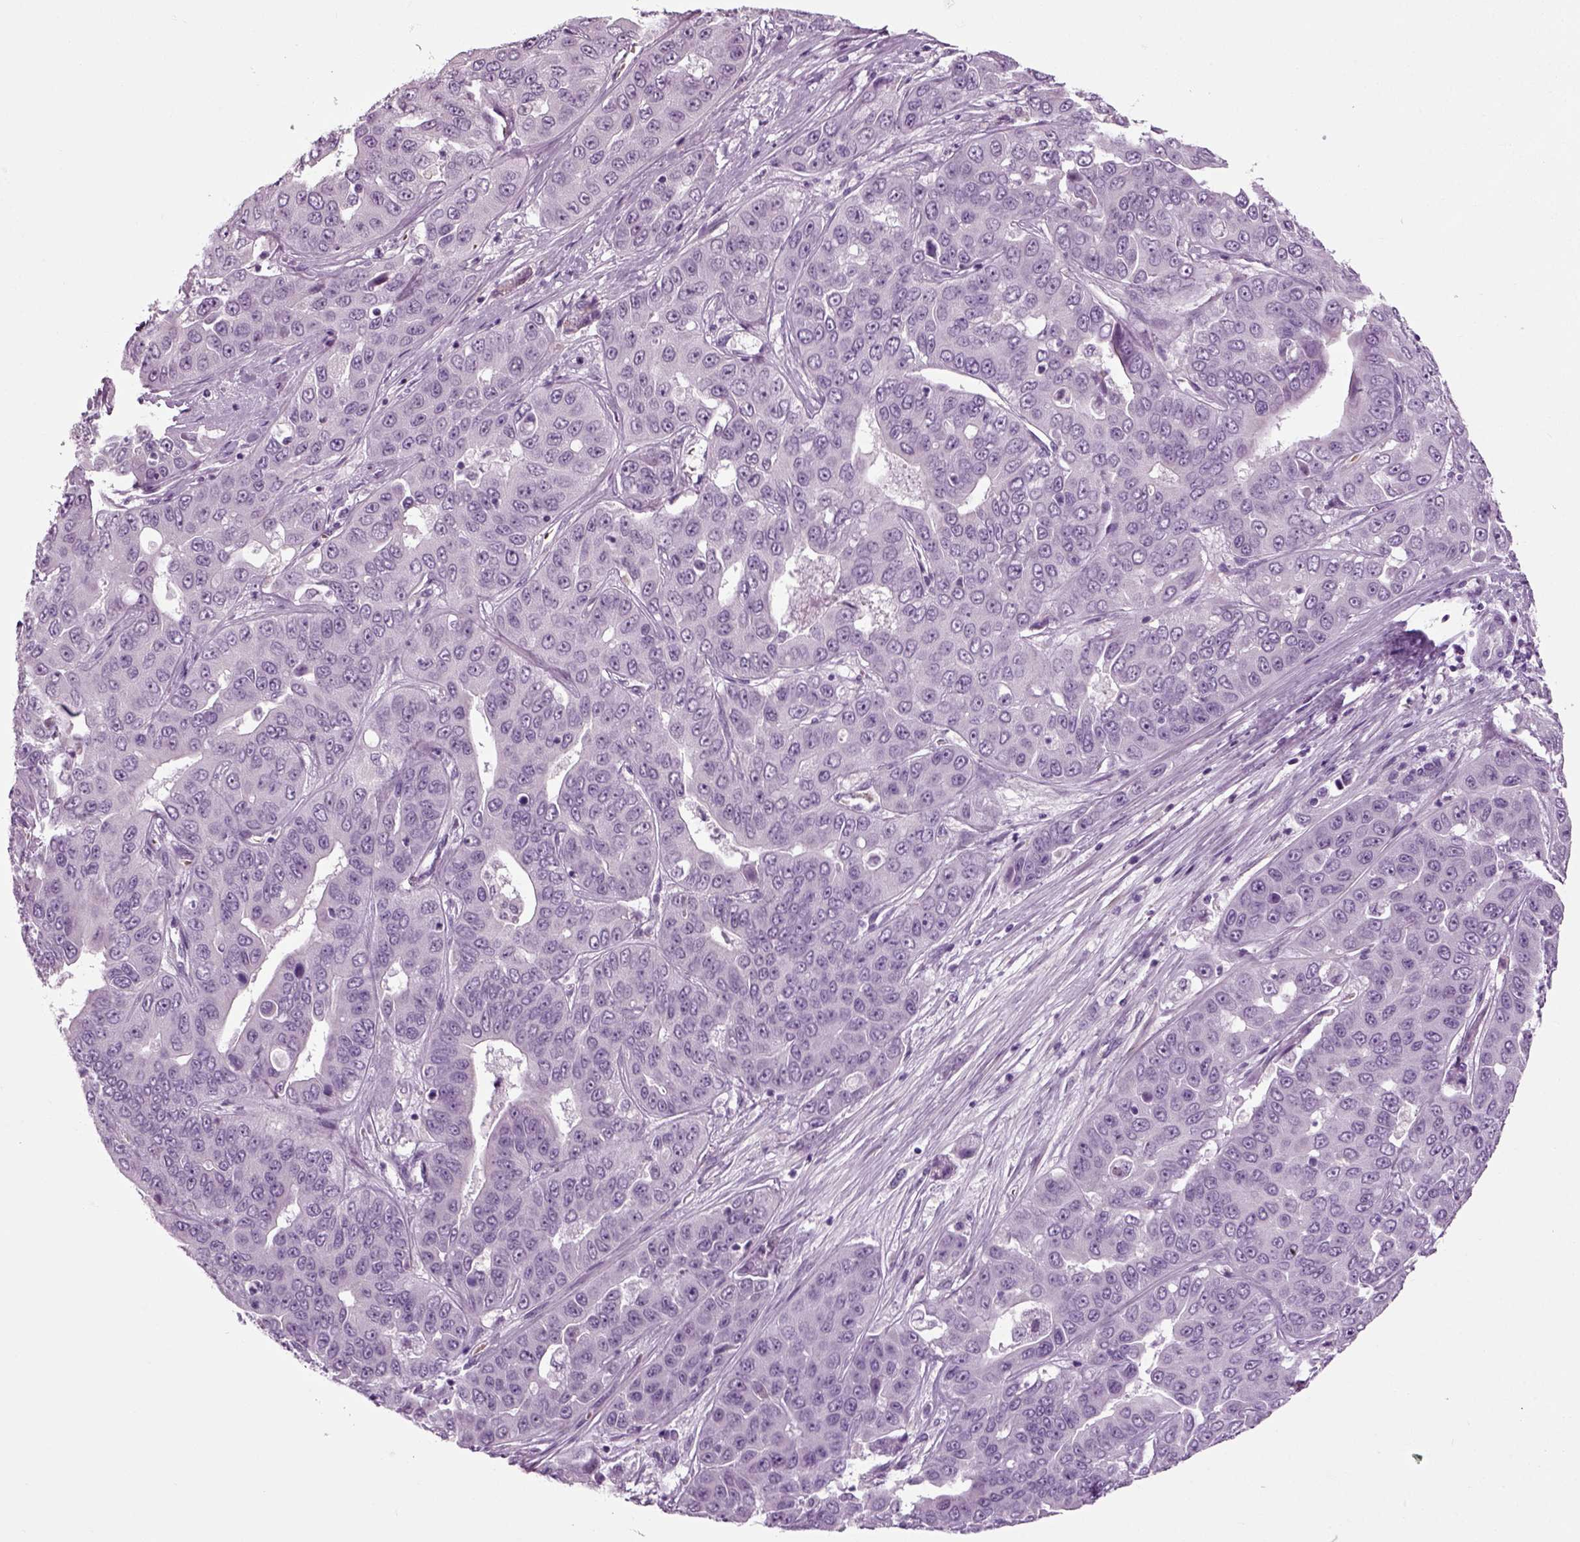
{"staining": {"intensity": "negative", "quantity": "none", "location": "none"}, "tissue": "liver cancer", "cell_type": "Tumor cells", "image_type": "cancer", "snomed": [{"axis": "morphology", "description": "Cholangiocarcinoma"}, {"axis": "topography", "description": "Liver"}], "caption": "IHC histopathology image of neoplastic tissue: human liver cholangiocarcinoma stained with DAB shows no significant protein positivity in tumor cells.", "gene": "ZC2HC1C", "patient": {"sex": "female", "age": 52}}